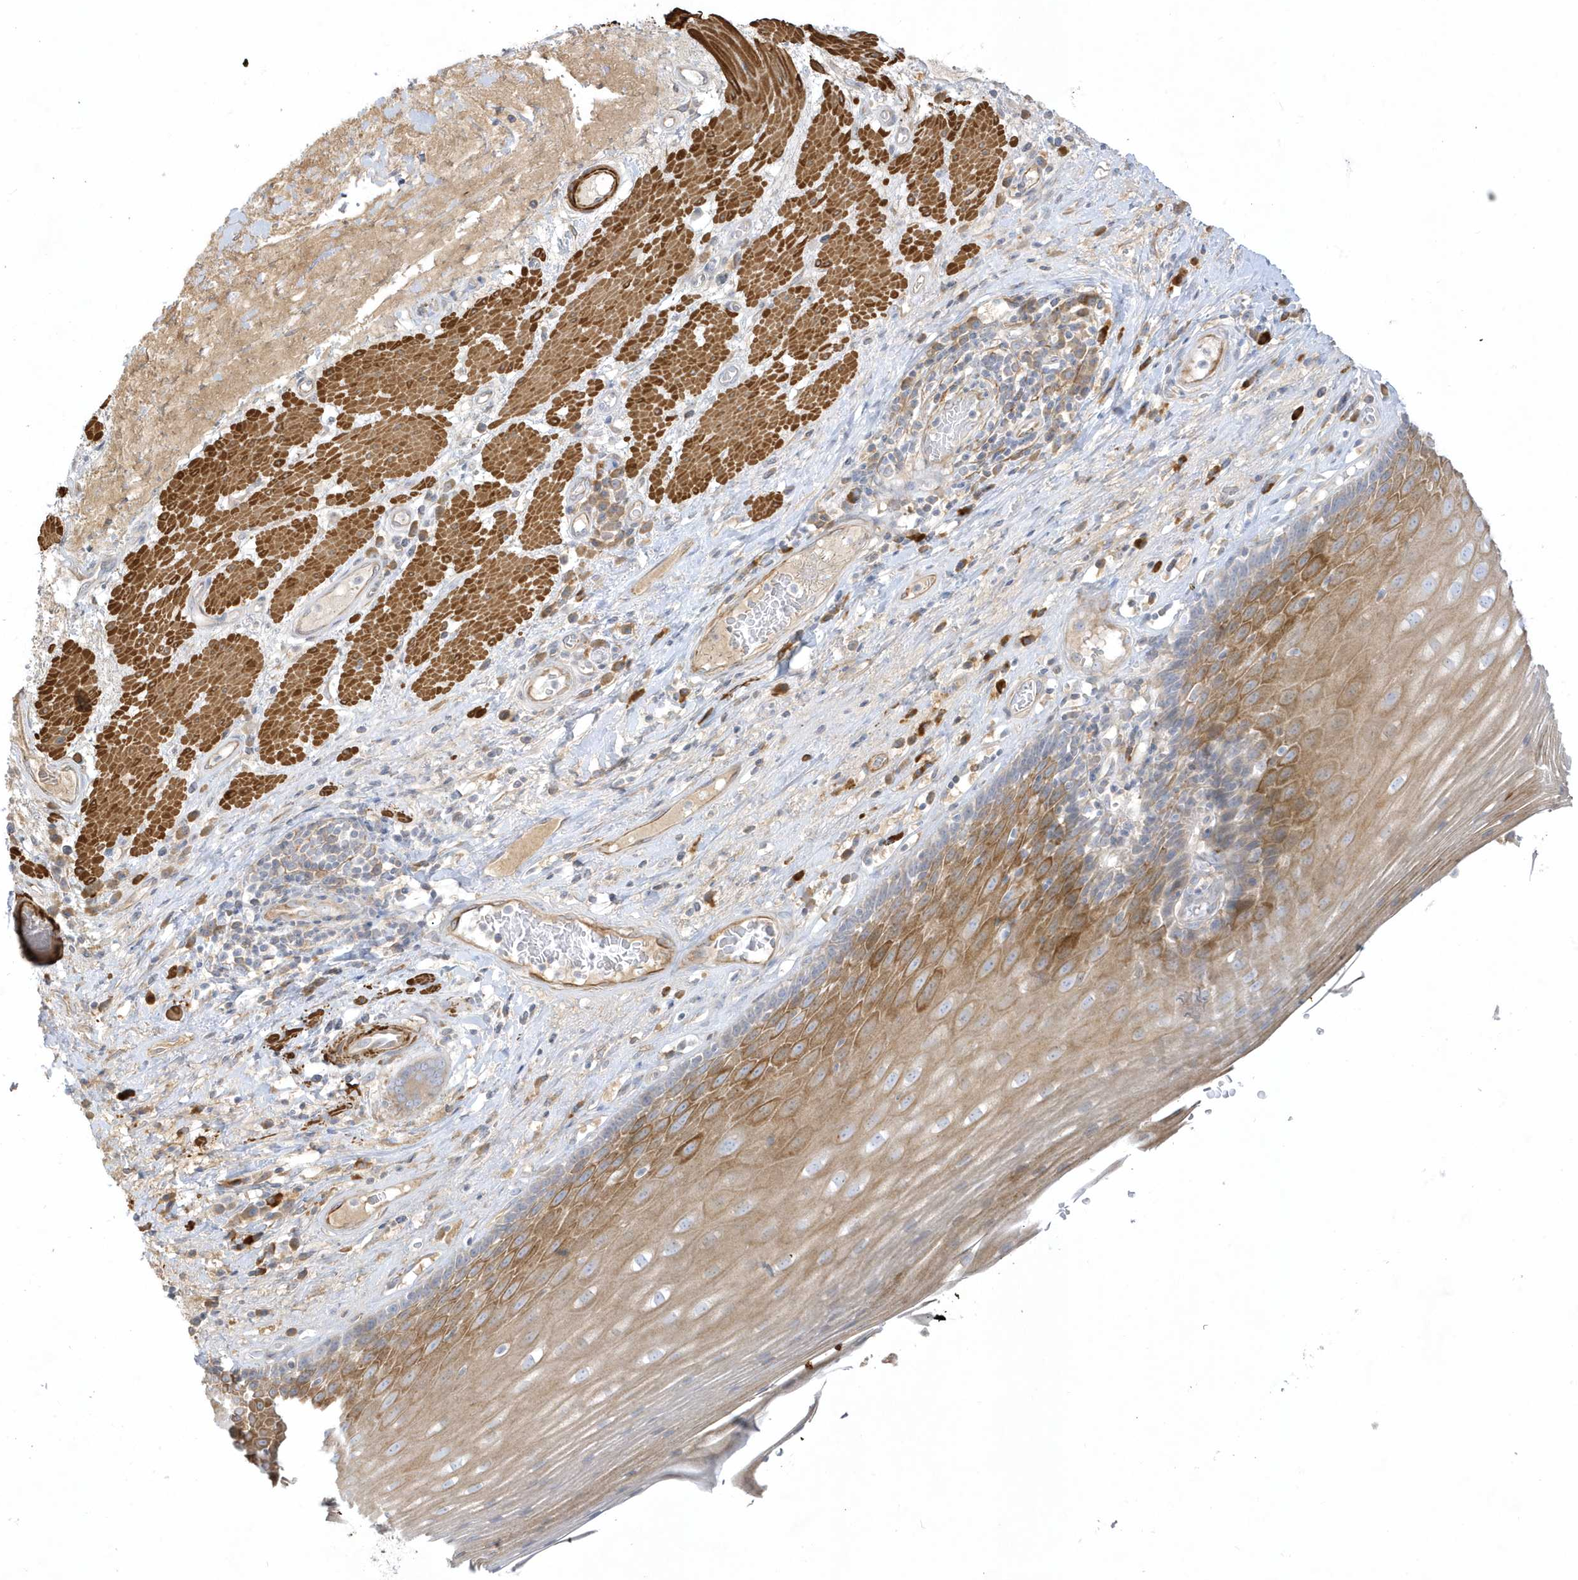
{"staining": {"intensity": "moderate", "quantity": "25%-75%", "location": "cytoplasmic/membranous"}, "tissue": "esophagus", "cell_type": "Squamous epithelial cells", "image_type": "normal", "snomed": [{"axis": "morphology", "description": "Normal tissue, NOS"}, {"axis": "topography", "description": "Esophagus"}], "caption": "Squamous epithelial cells exhibit moderate cytoplasmic/membranous positivity in about 25%-75% of cells in benign esophagus.", "gene": "THADA", "patient": {"sex": "male", "age": 62}}